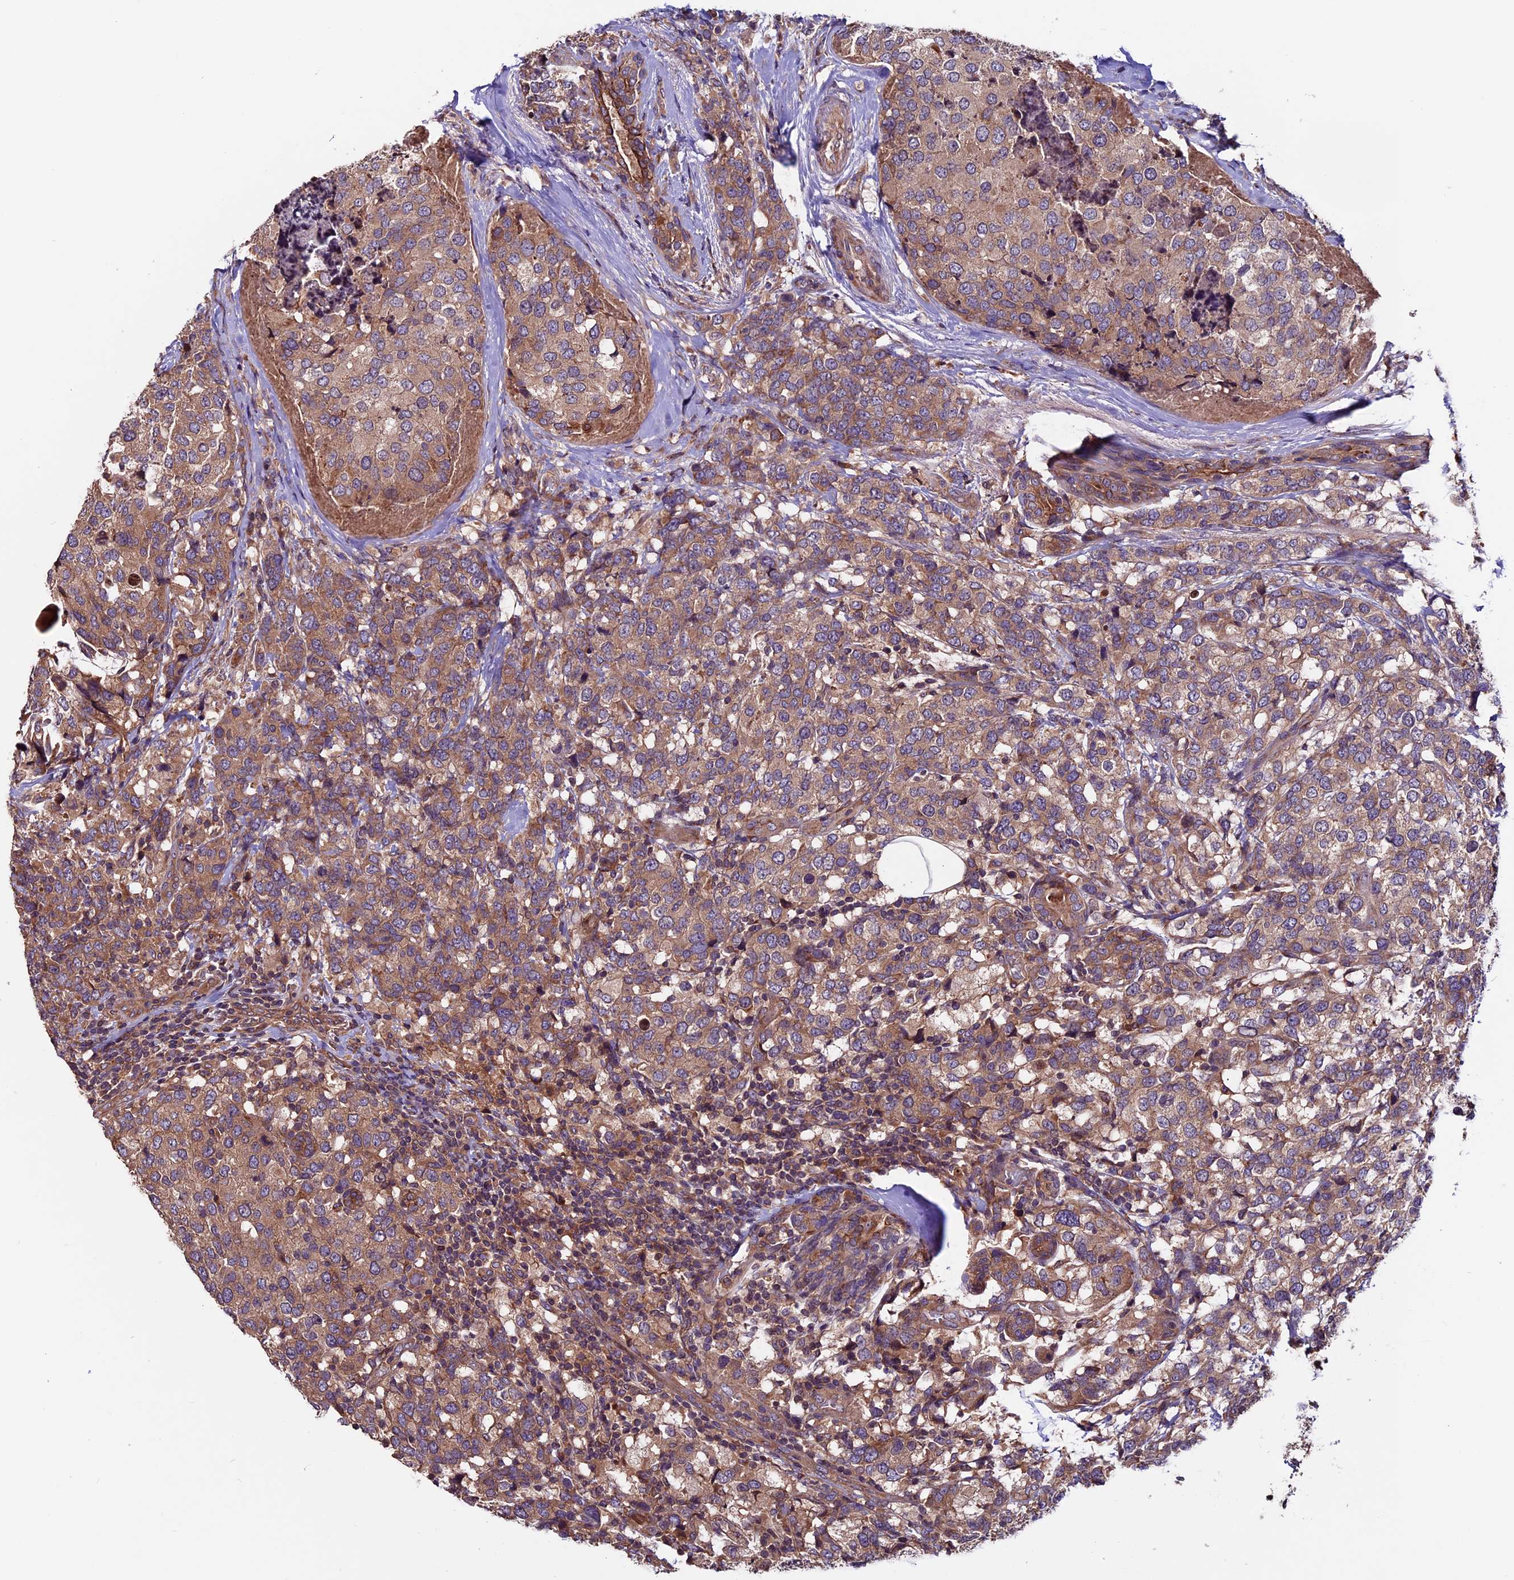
{"staining": {"intensity": "moderate", "quantity": ">75%", "location": "cytoplasmic/membranous"}, "tissue": "breast cancer", "cell_type": "Tumor cells", "image_type": "cancer", "snomed": [{"axis": "morphology", "description": "Lobular carcinoma"}, {"axis": "topography", "description": "Breast"}], "caption": "Tumor cells exhibit moderate cytoplasmic/membranous positivity in approximately >75% of cells in breast lobular carcinoma.", "gene": "ZNF598", "patient": {"sex": "female", "age": 59}}